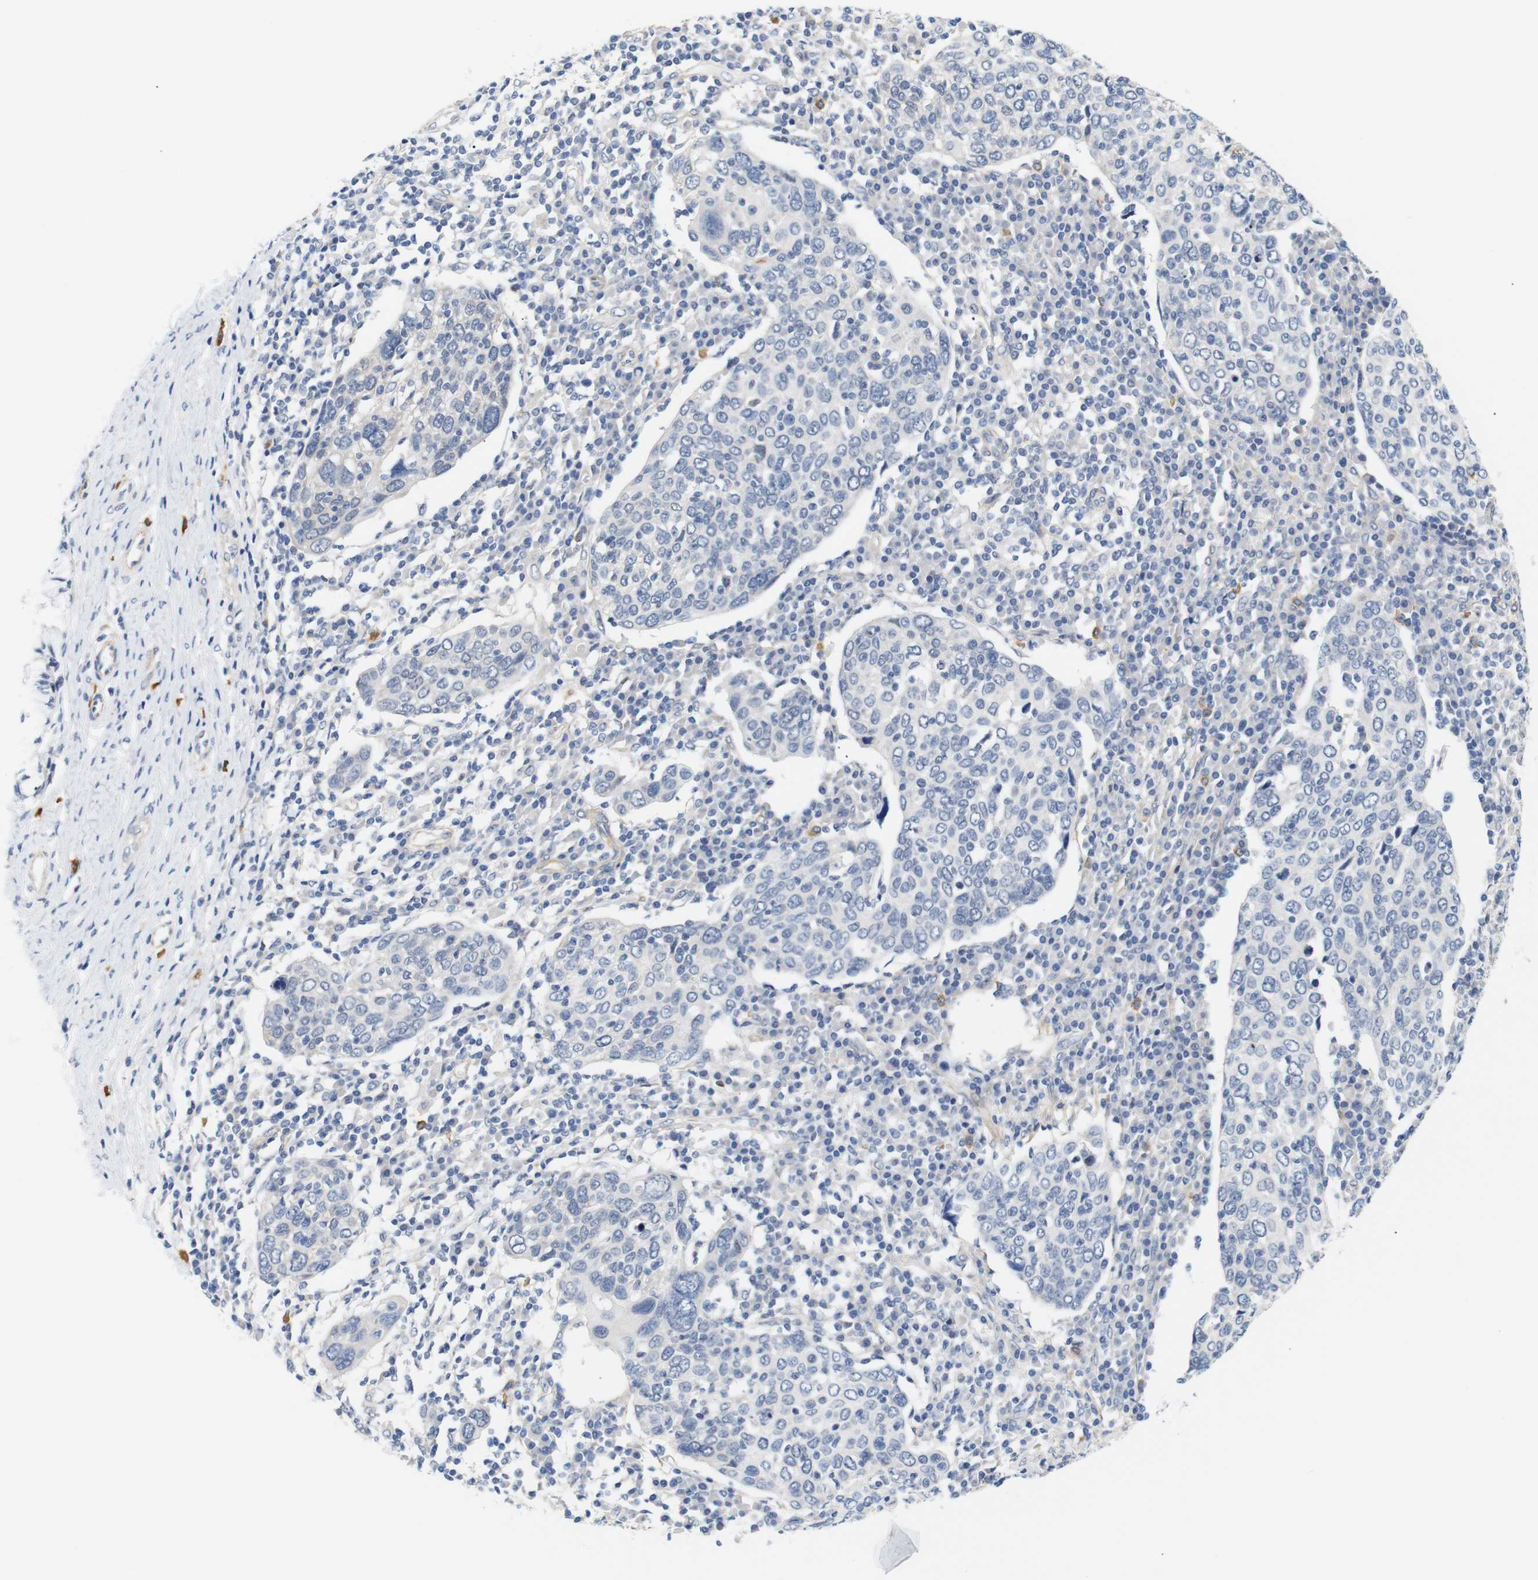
{"staining": {"intensity": "negative", "quantity": "none", "location": "none"}, "tissue": "cervical cancer", "cell_type": "Tumor cells", "image_type": "cancer", "snomed": [{"axis": "morphology", "description": "Squamous cell carcinoma, NOS"}, {"axis": "topography", "description": "Cervix"}], "caption": "This is an immunohistochemistry micrograph of human cervical cancer (squamous cell carcinoma). There is no expression in tumor cells.", "gene": "STMN3", "patient": {"sex": "female", "age": 40}}